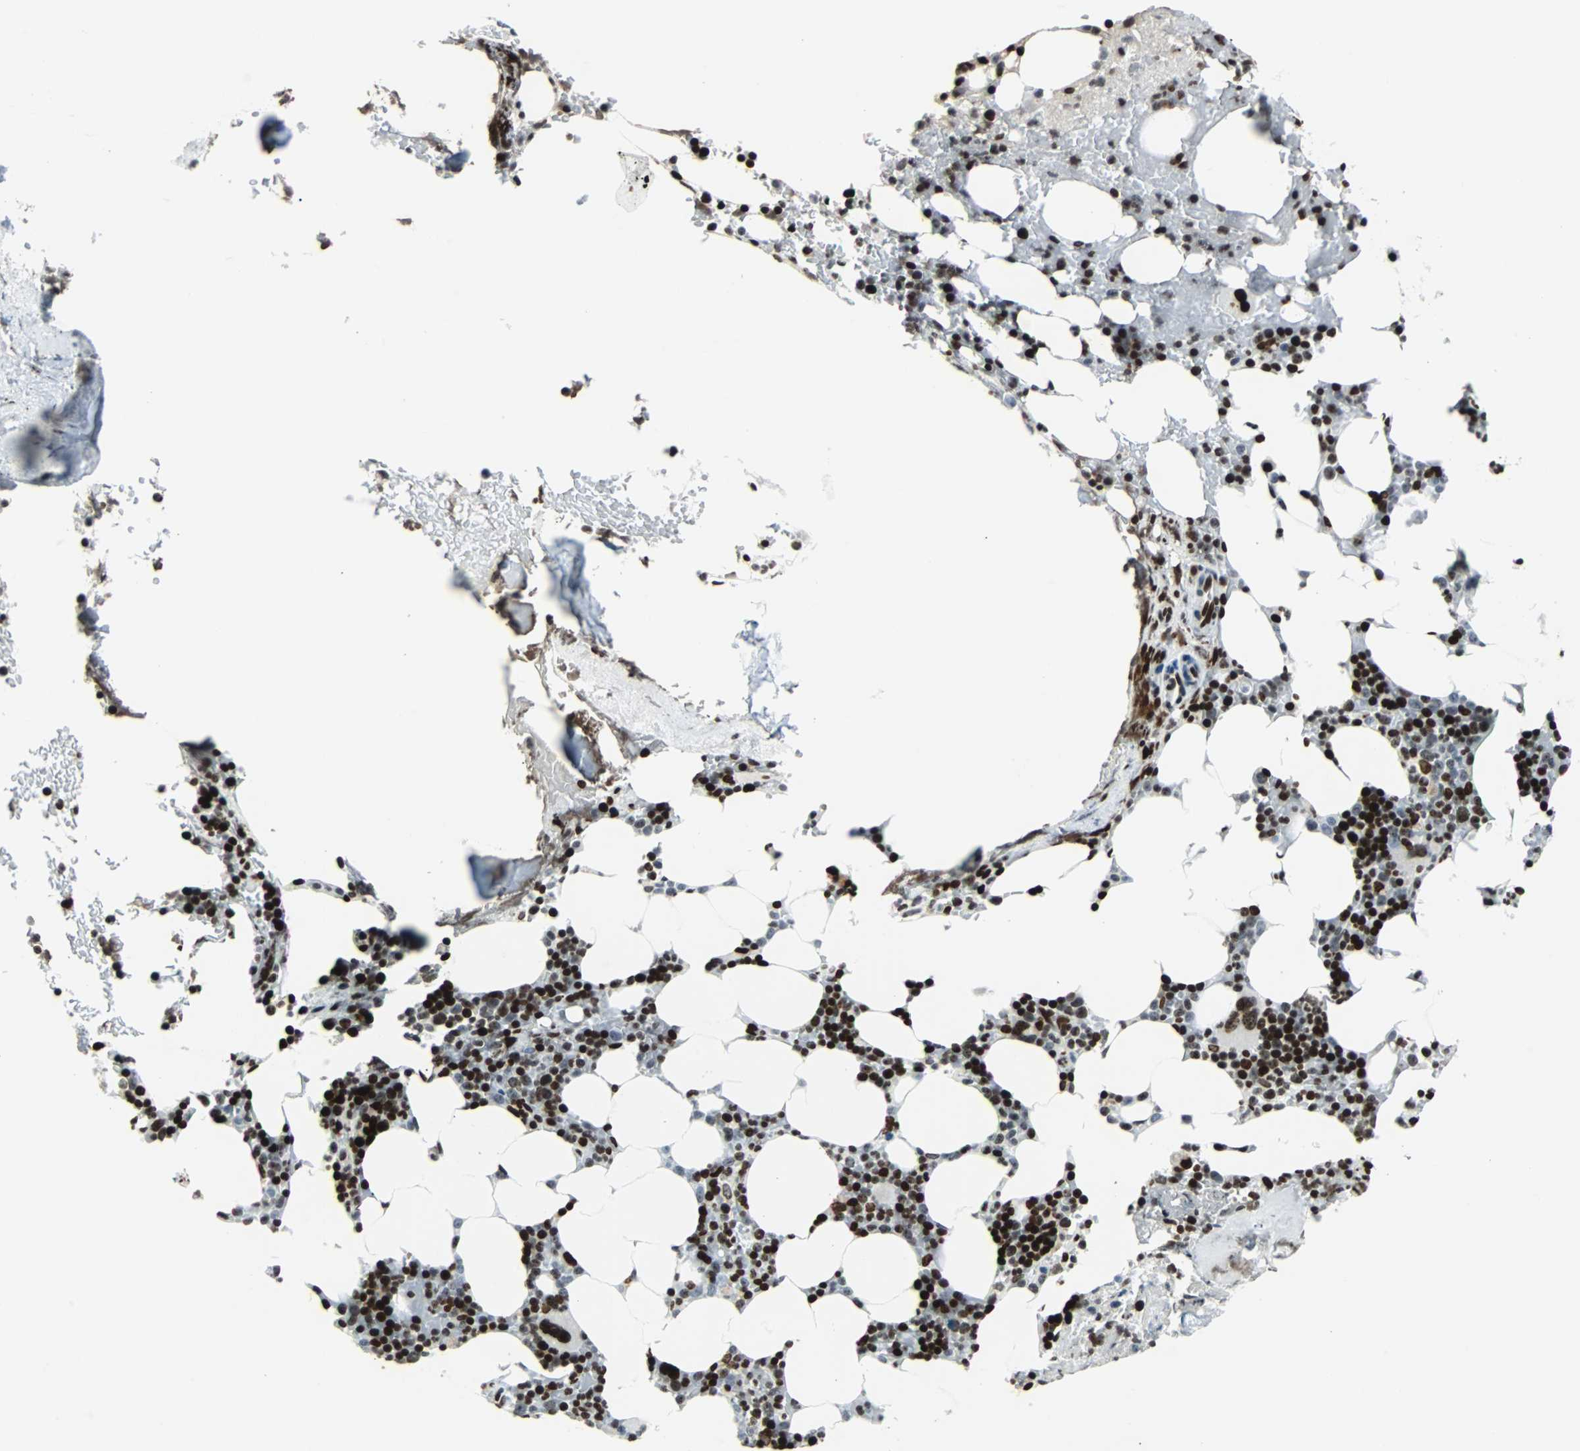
{"staining": {"intensity": "strong", "quantity": ">75%", "location": "nuclear"}, "tissue": "bone marrow", "cell_type": "Hematopoietic cells", "image_type": "normal", "snomed": [{"axis": "morphology", "description": "Normal tissue, NOS"}, {"axis": "topography", "description": "Bone marrow"}], "caption": "DAB immunohistochemical staining of benign human bone marrow exhibits strong nuclear protein staining in about >75% of hematopoietic cells.", "gene": "ZNF131", "patient": {"sex": "female", "age": 73}}